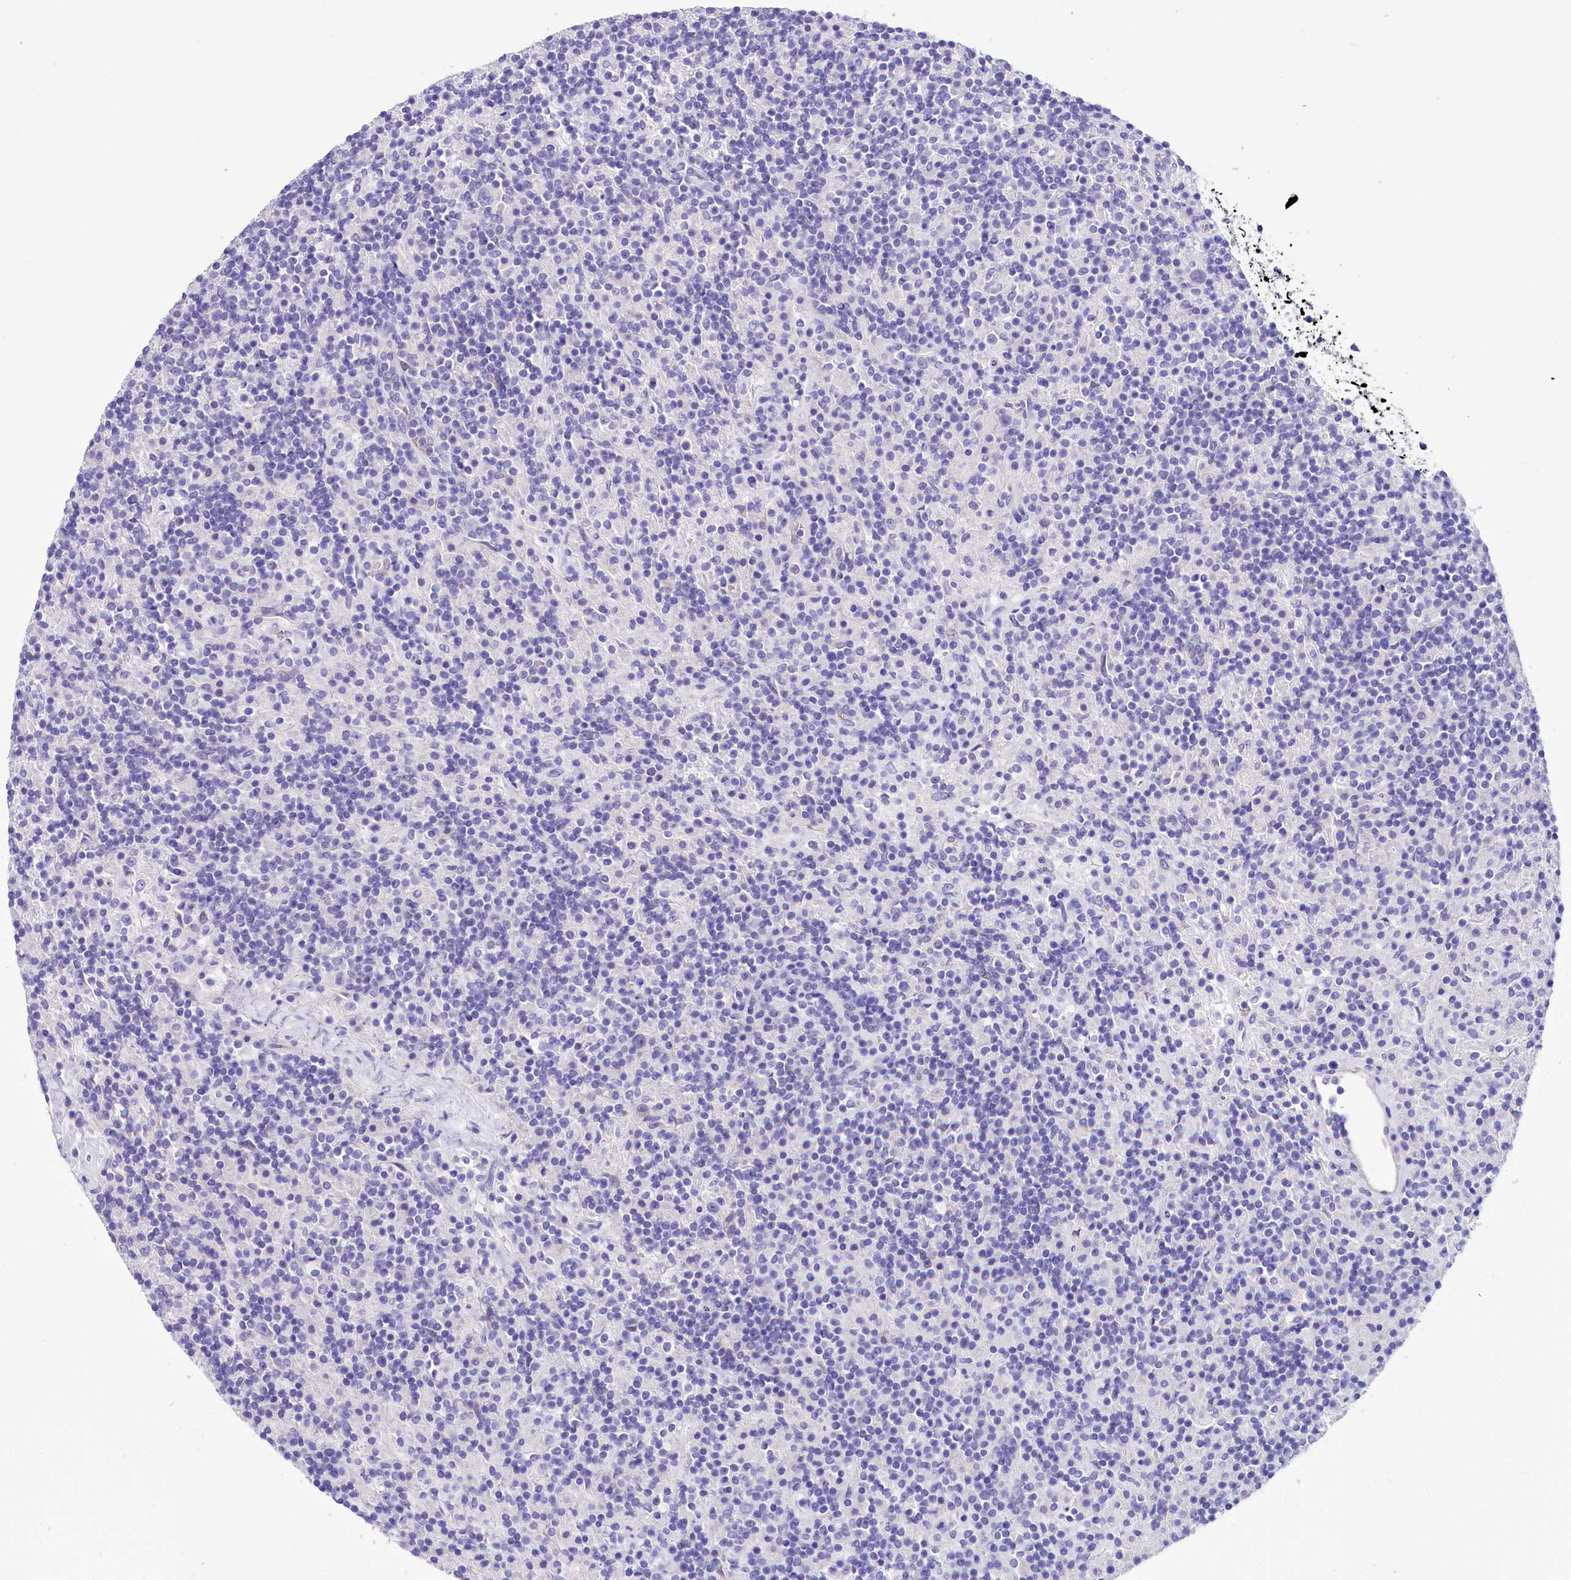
{"staining": {"intensity": "negative", "quantity": "none", "location": "none"}, "tissue": "lymphoma", "cell_type": "Tumor cells", "image_type": "cancer", "snomed": [{"axis": "morphology", "description": "Hodgkin's disease, NOS"}, {"axis": "topography", "description": "Lymph node"}], "caption": "Image shows no significant protein expression in tumor cells of lymphoma. The staining is performed using DAB brown chromogen with nuclei counter-stained in using hematoxylin.", "gene": "TTC36", "patient": {"sex": "male", "age": 70}}